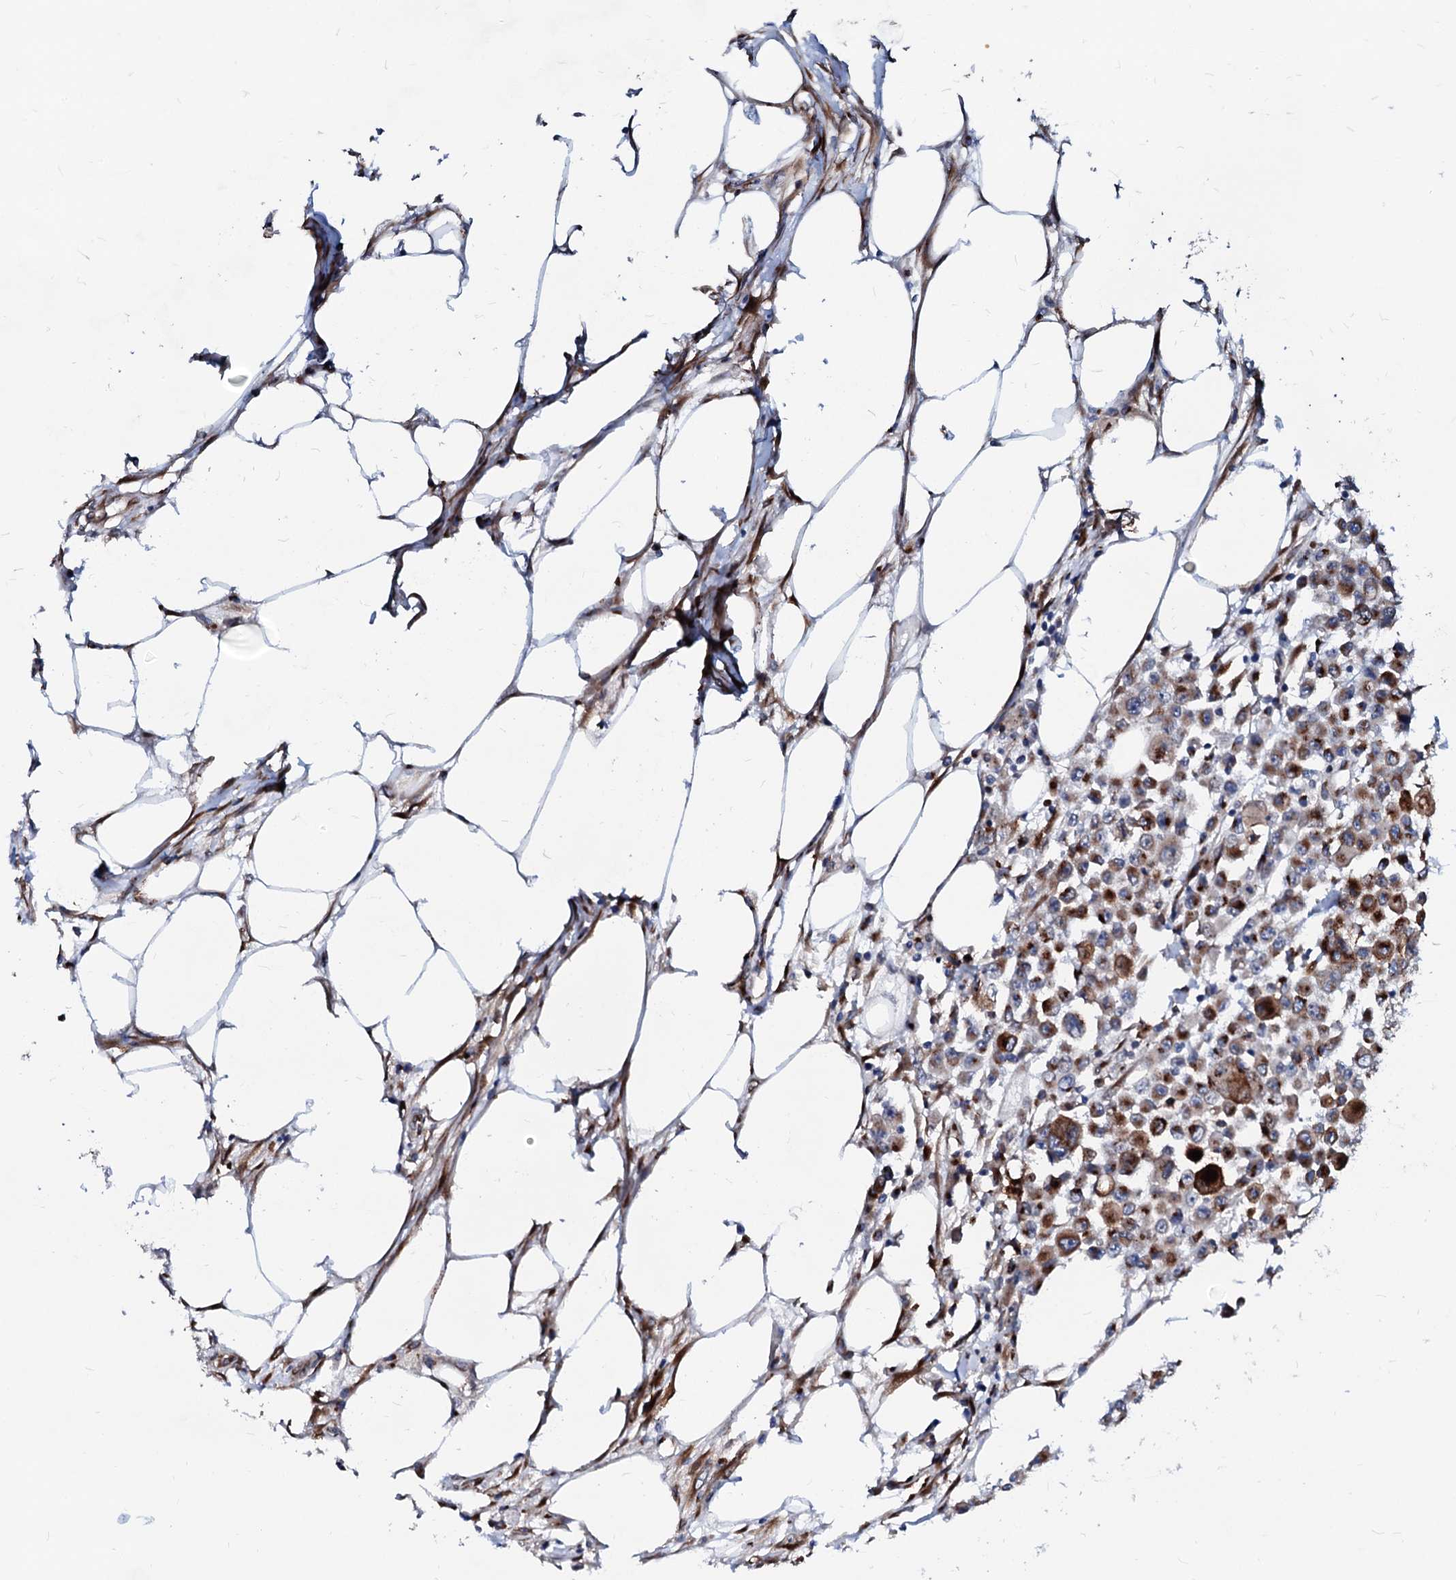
{"staining": {"intensity": "moderate", "quantity": ">75%", "location": "cytoplasmic/membranous"}, "tissue": "colorectal cancer", "cell_type": "Tumor cells", "image_type": "cancer", "snomed": [{"axis": "morphology", "description": "Adenocarcinoma, NOS"}, {"axis": "topography", "description": "Colon"}], "caption": "Brown immunohistochemical staining in colorectal cancer exhibits moderate cytoplasmic/membranous positivity in about >75% of tumor cells. Nuclei are stained in blue.", "gene": "TMCO3", "patient": {"sex": "male", "age": 51}}